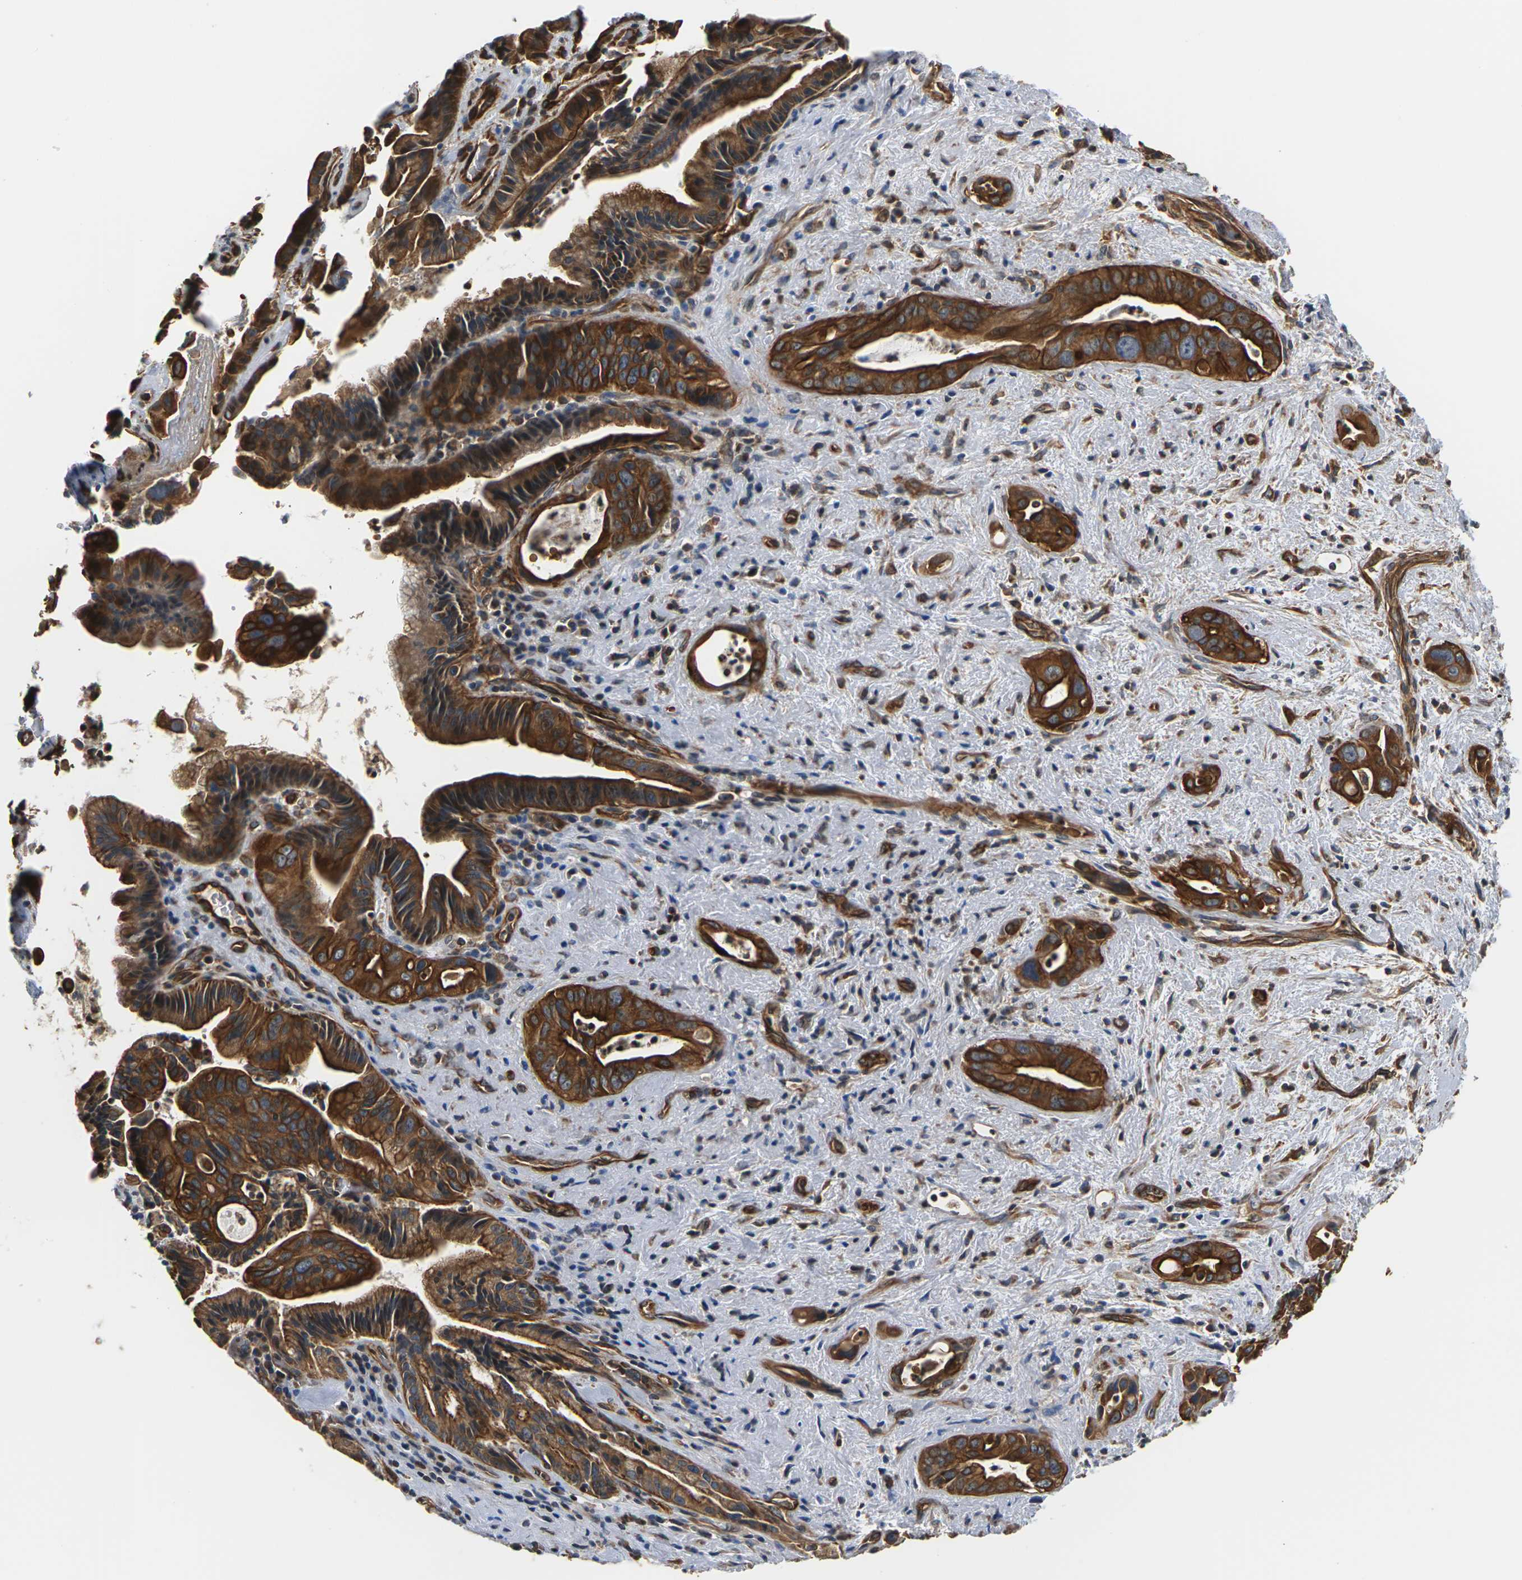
{"staining": {"intensity": "strong", "quantity": ">75%", "location": "cytoplasmic/membranous"}, "tissue": "pancreatic cancer", "cell_type": "Tumor cells", "image_type": "cancer", "snomed": [{"axis": "morphology", "description": "Adenocarcinoma, NOS"}, {"axis": "topography", "description": "Pancreas"}], "caption": "Tumor cells reveal high levels of strong cytoplasmic/membranous positivity in about >75% of cells in human pancreatic cancer.", "gene": "PCDHB4", "patient": {"sex": "male", "age": 77}}